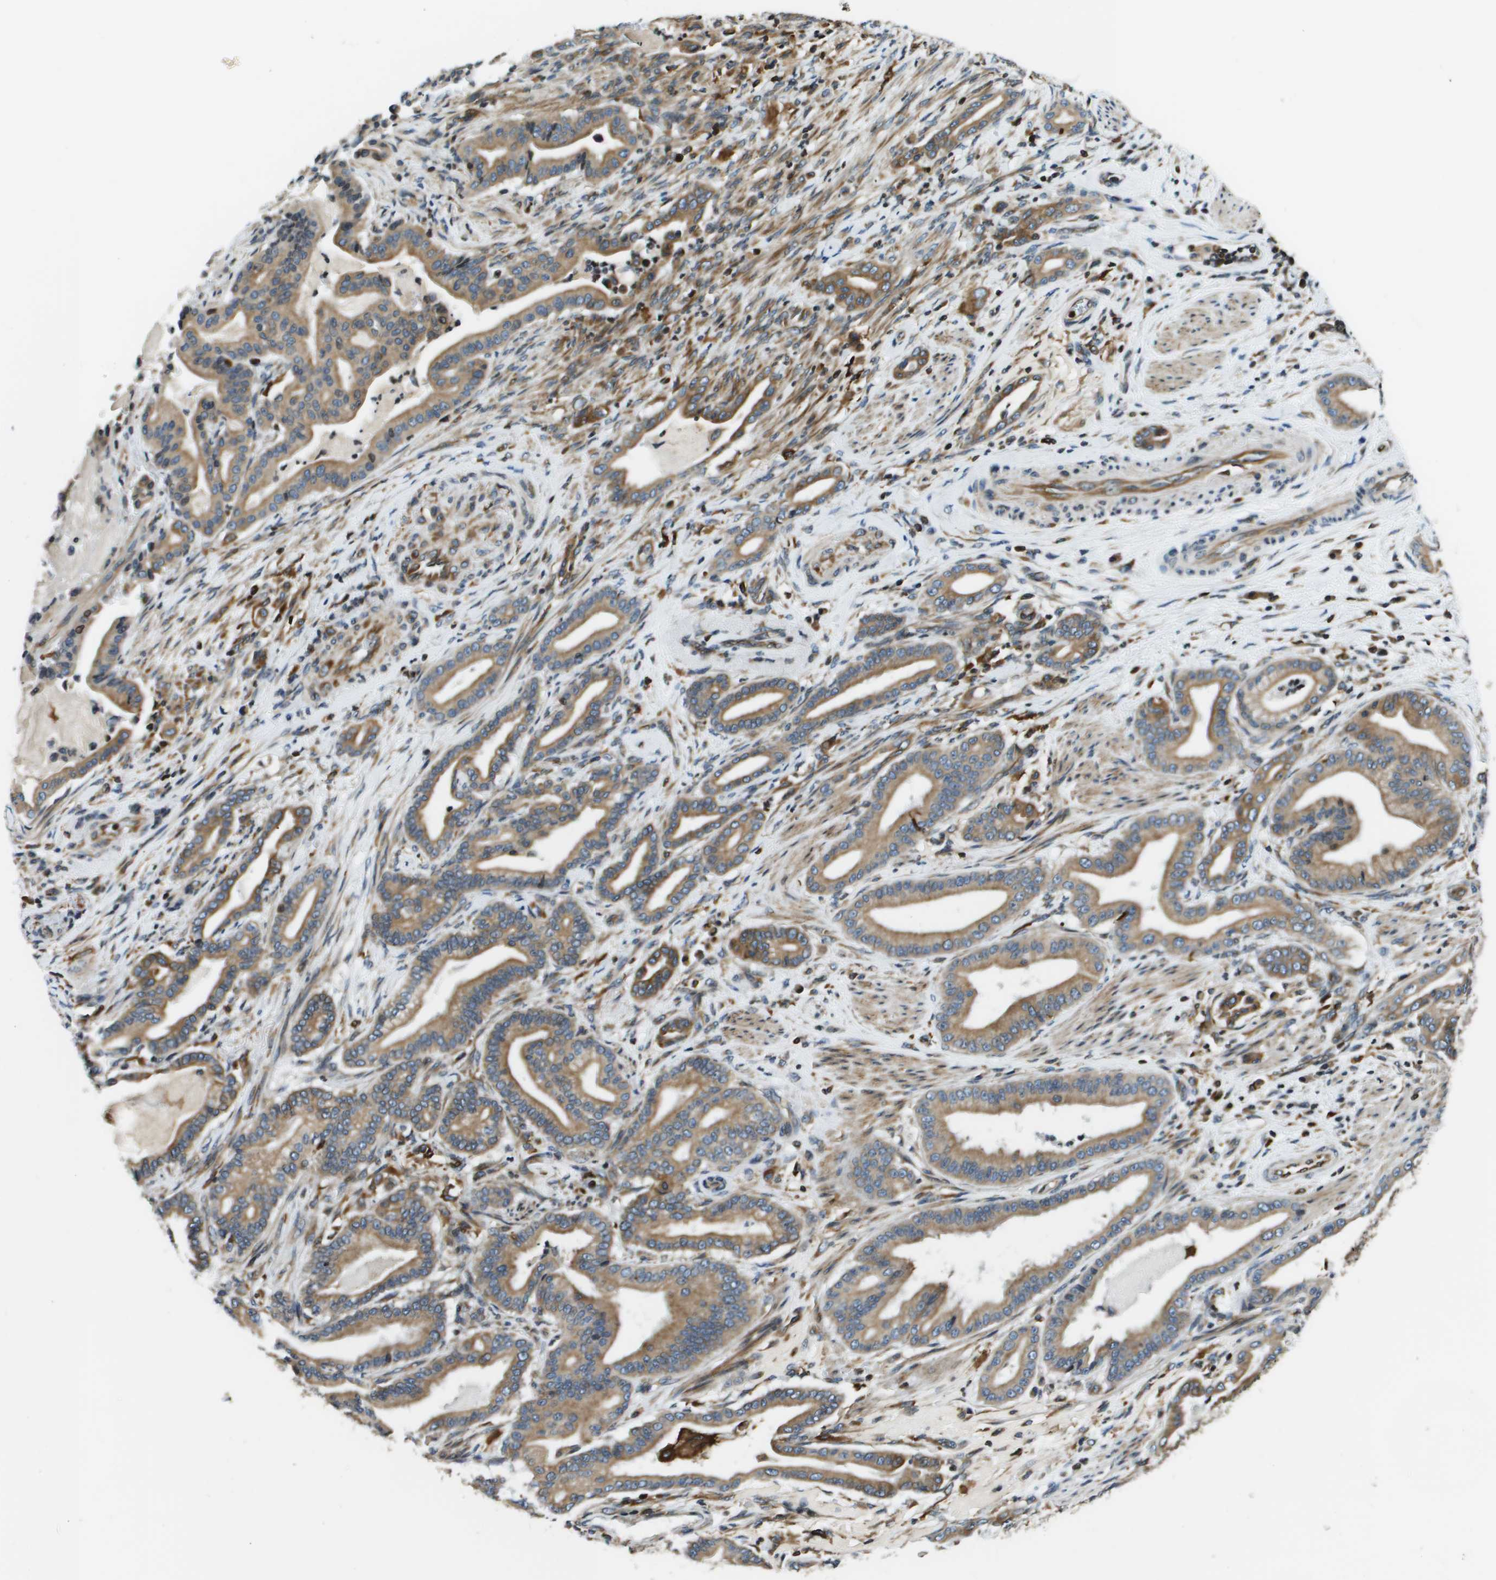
{"staining": {"intensity": "moderate", "quantity": ">75%", "location": "cytoplasmic/membranous"}, "tissue": "pancreatic cancer", "cell_type": "Tumor cells", "image_type": "cancer", "snomed": [{"axis": "morphology", "description": "Normal tissue, NOS"}, {"axis": "morphology", "description": "Adenocarcinoma, NOS"}, {"axis": "topography", "description": "Pancreas"}], "caption": "Protein positivity by IHC demonstrates moderate cytoplasmic/membranous positivity in about >75% of tumor cells in pancreatic cancer (adenocarcinoma). (DAB (3,3'-diaminobenzidine) IHC with brightfield microscopy, high magnification).", "gene": "ESYT1", "patient": {"sex": "male", "age": 63}}